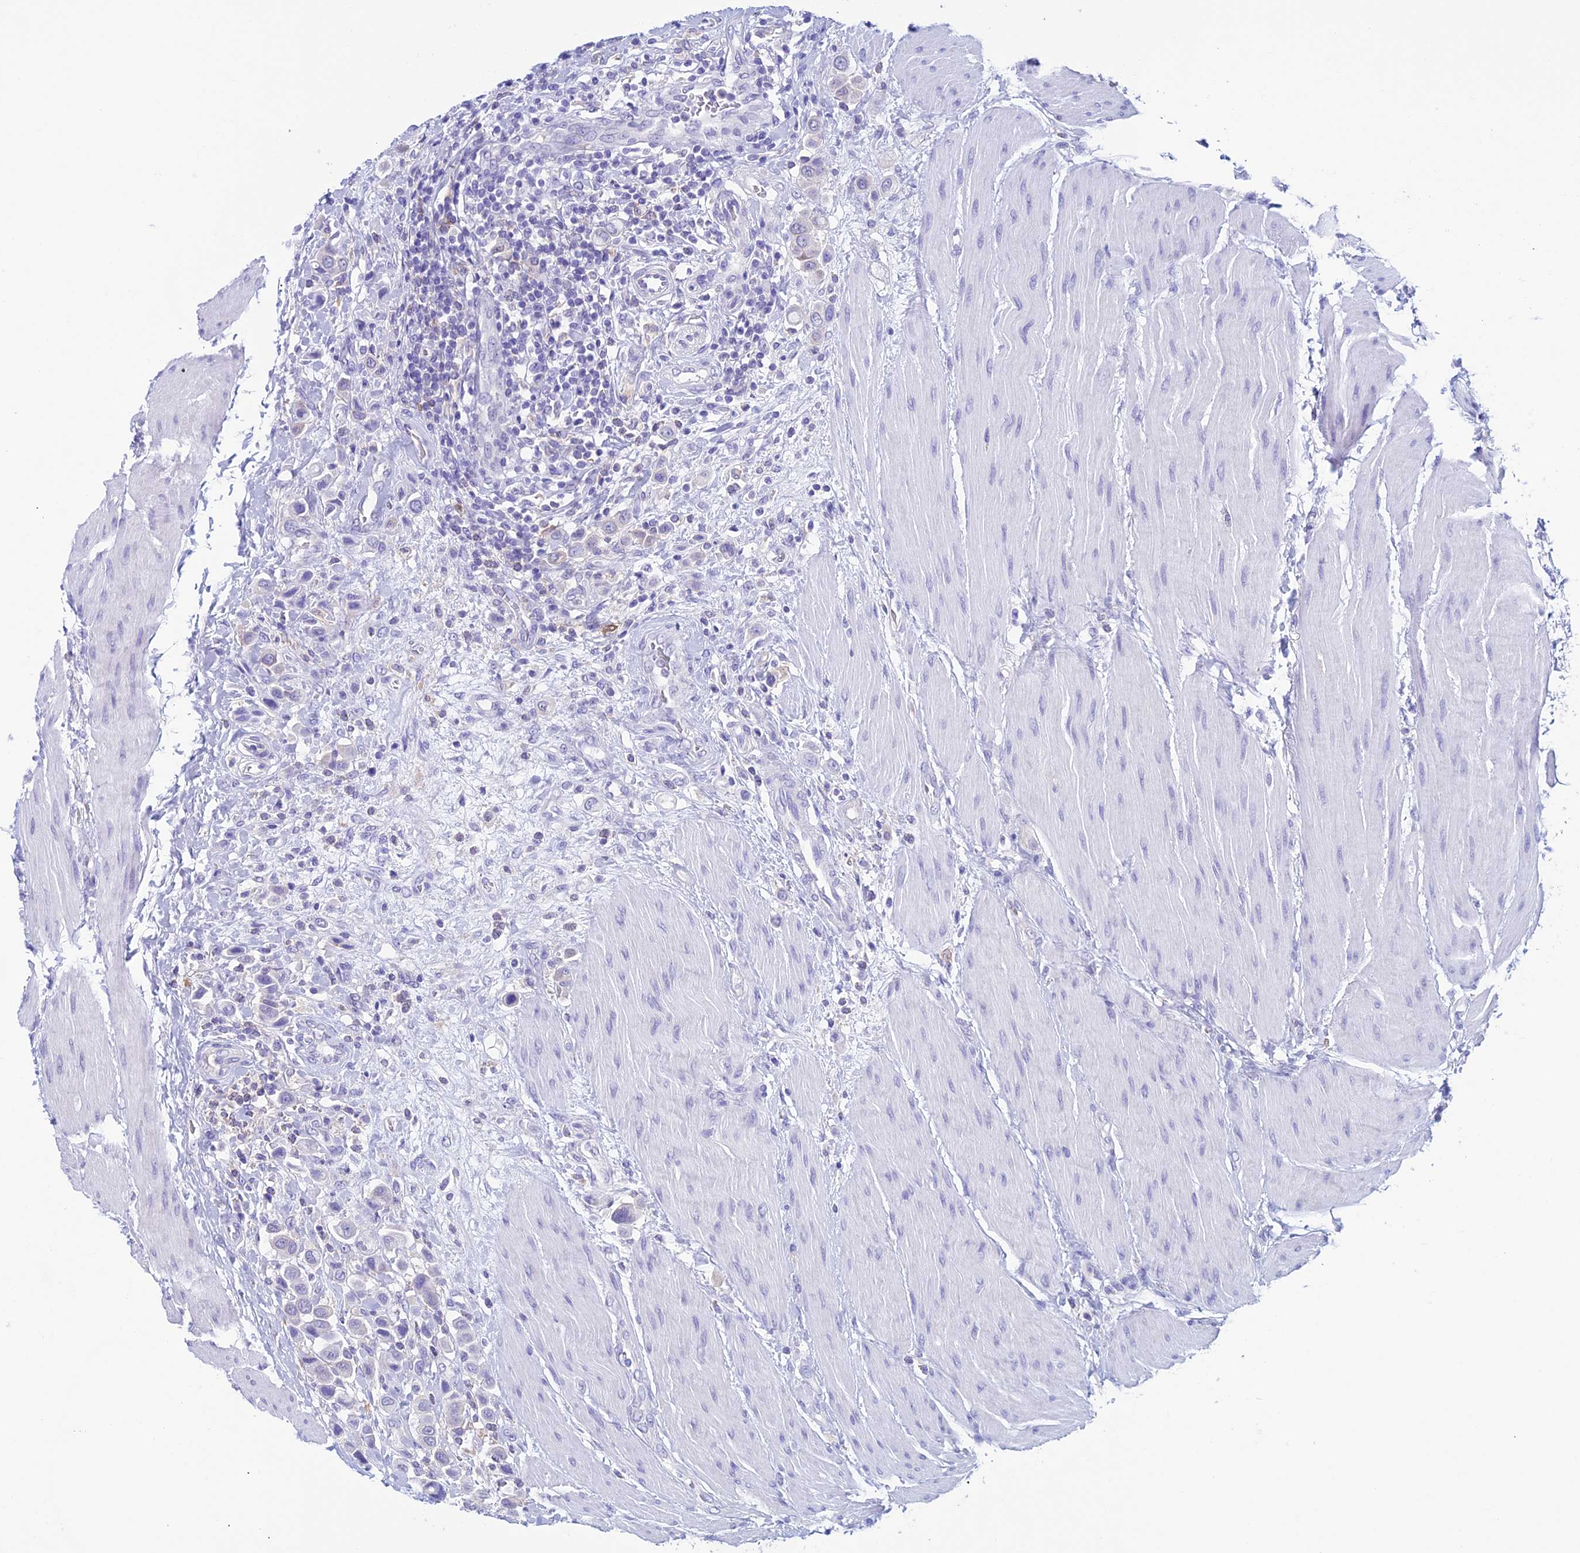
{"staining": {"intensity": "negative", "quantity": "none", "location": "none"}, "tissue": "urothelial cancer", "cell_type": "Tumor cells", "image_type": "cancer", "snomed": [{"axis": "morphology", "description": "Urothelial carcinoma, High grade"}, {"axis": "topography", "description": "Urinary bladder"}], "caption": "IHC photomicrograph of neoplastic tissue: urothelial carcinoma (high-grade) stained with DAB (3,3'-diaminobenzidine) displays no significant protein positivity in tumor cells. The staining is performed using DAB brown chromogen with nuclei counter-stained in using hematoxylin.", "gene": "KCNK17", "patient": {"sex": "male", "age": 50}}